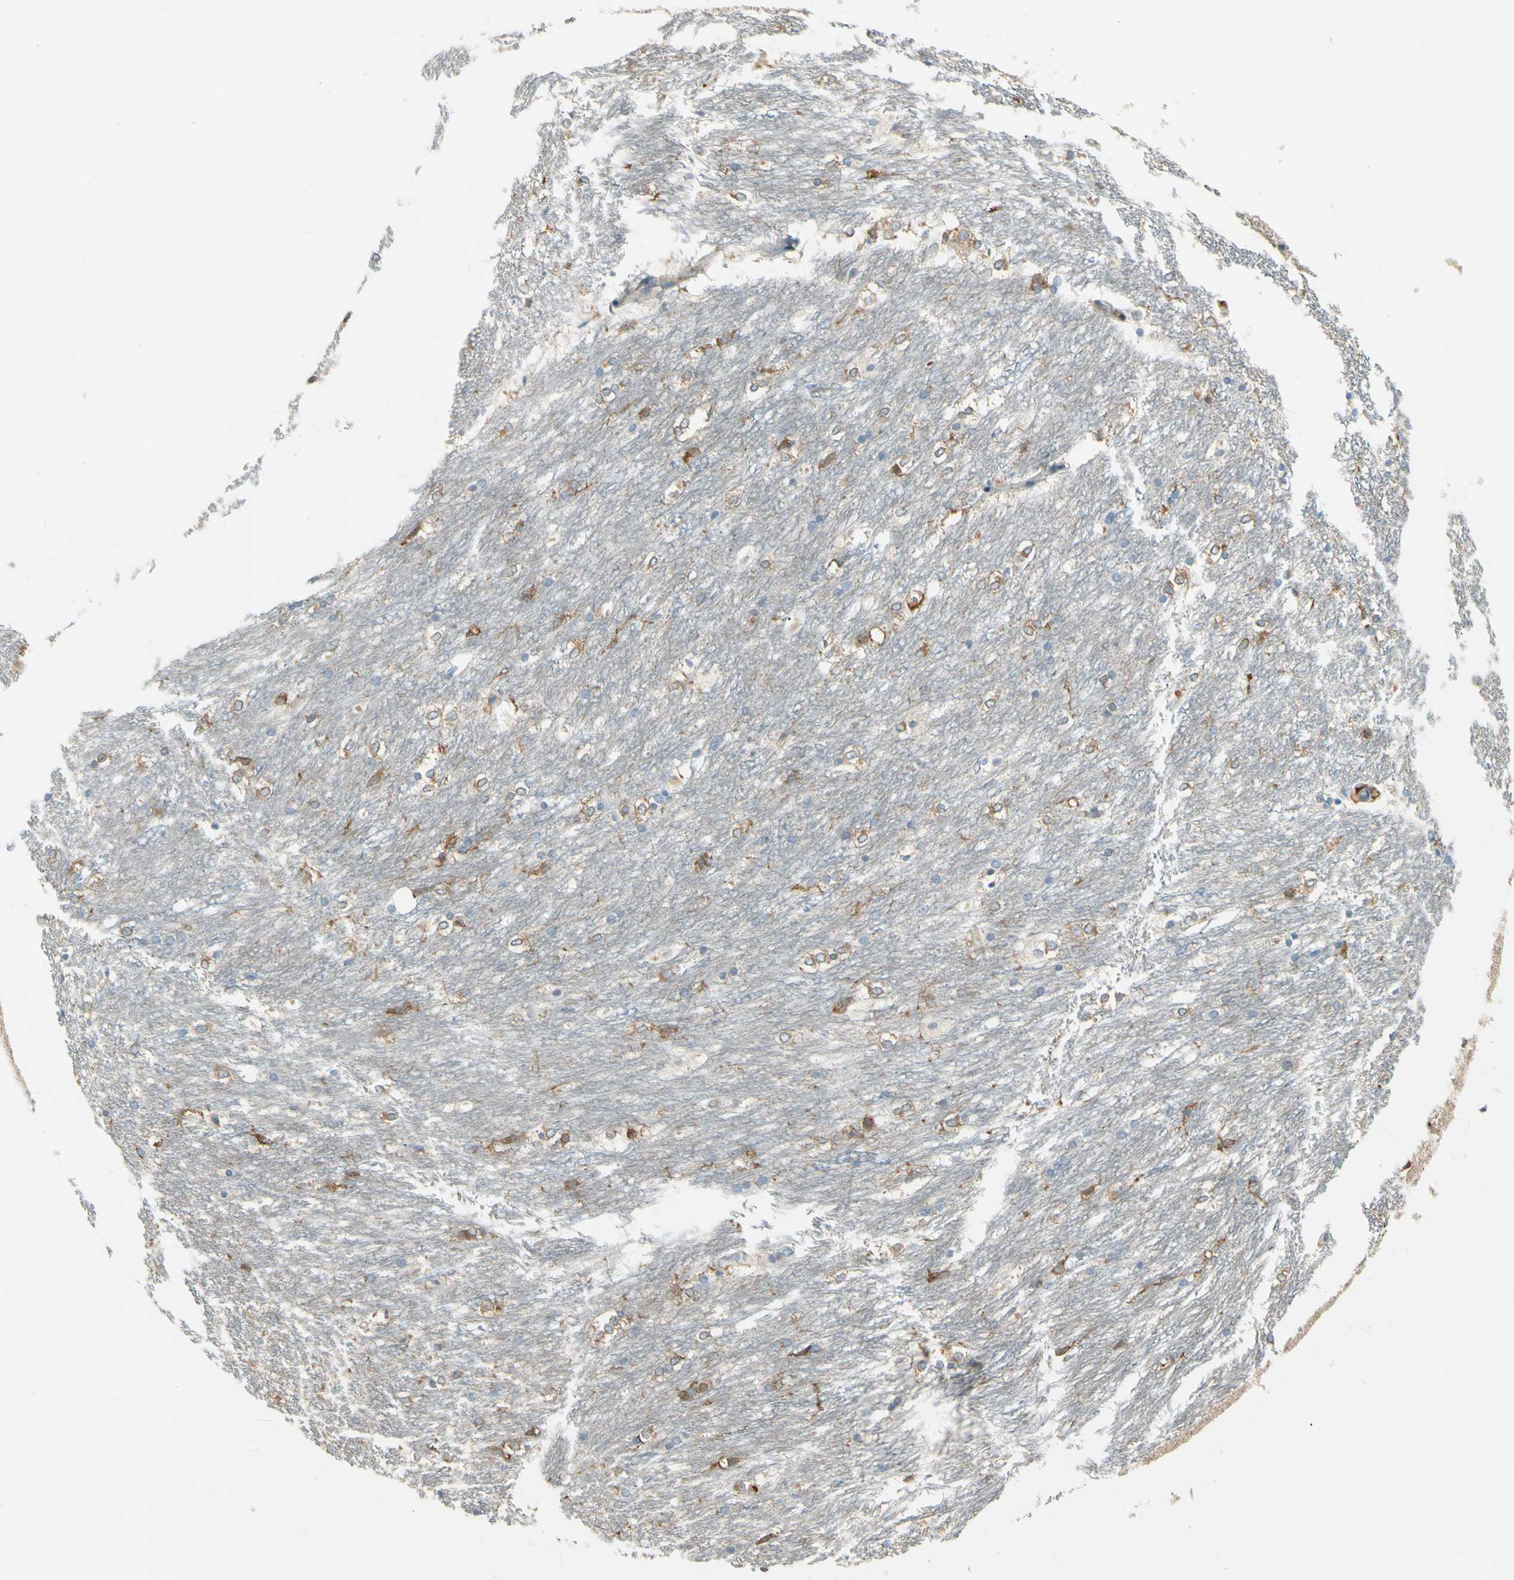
{"staining": {"intensity": "moderate", "quantity": "25%-75%", "location": "cytoplasmic/membranous"}, "tissue": "caudate", "cell_type": "Glial cells", "image_type": "normal", "snomed": [{"axis": "morphology", "description": "Normal tissue, NOS"}, {"axis": "topography", "description": "Lateral ventricle wall"}], "caption": "Benign caudate exhibits moderate cytoplasmic/membranous staining in about 25%-75% of glial cells The staining was performed using DAB (3,3'-diaminobenzidine), with brown indicating positive protein expression. Nuclei are stained blue with hematoxylin..", "gene": "CAPZA2", "patient": {"sex": "female", "age": 19}}